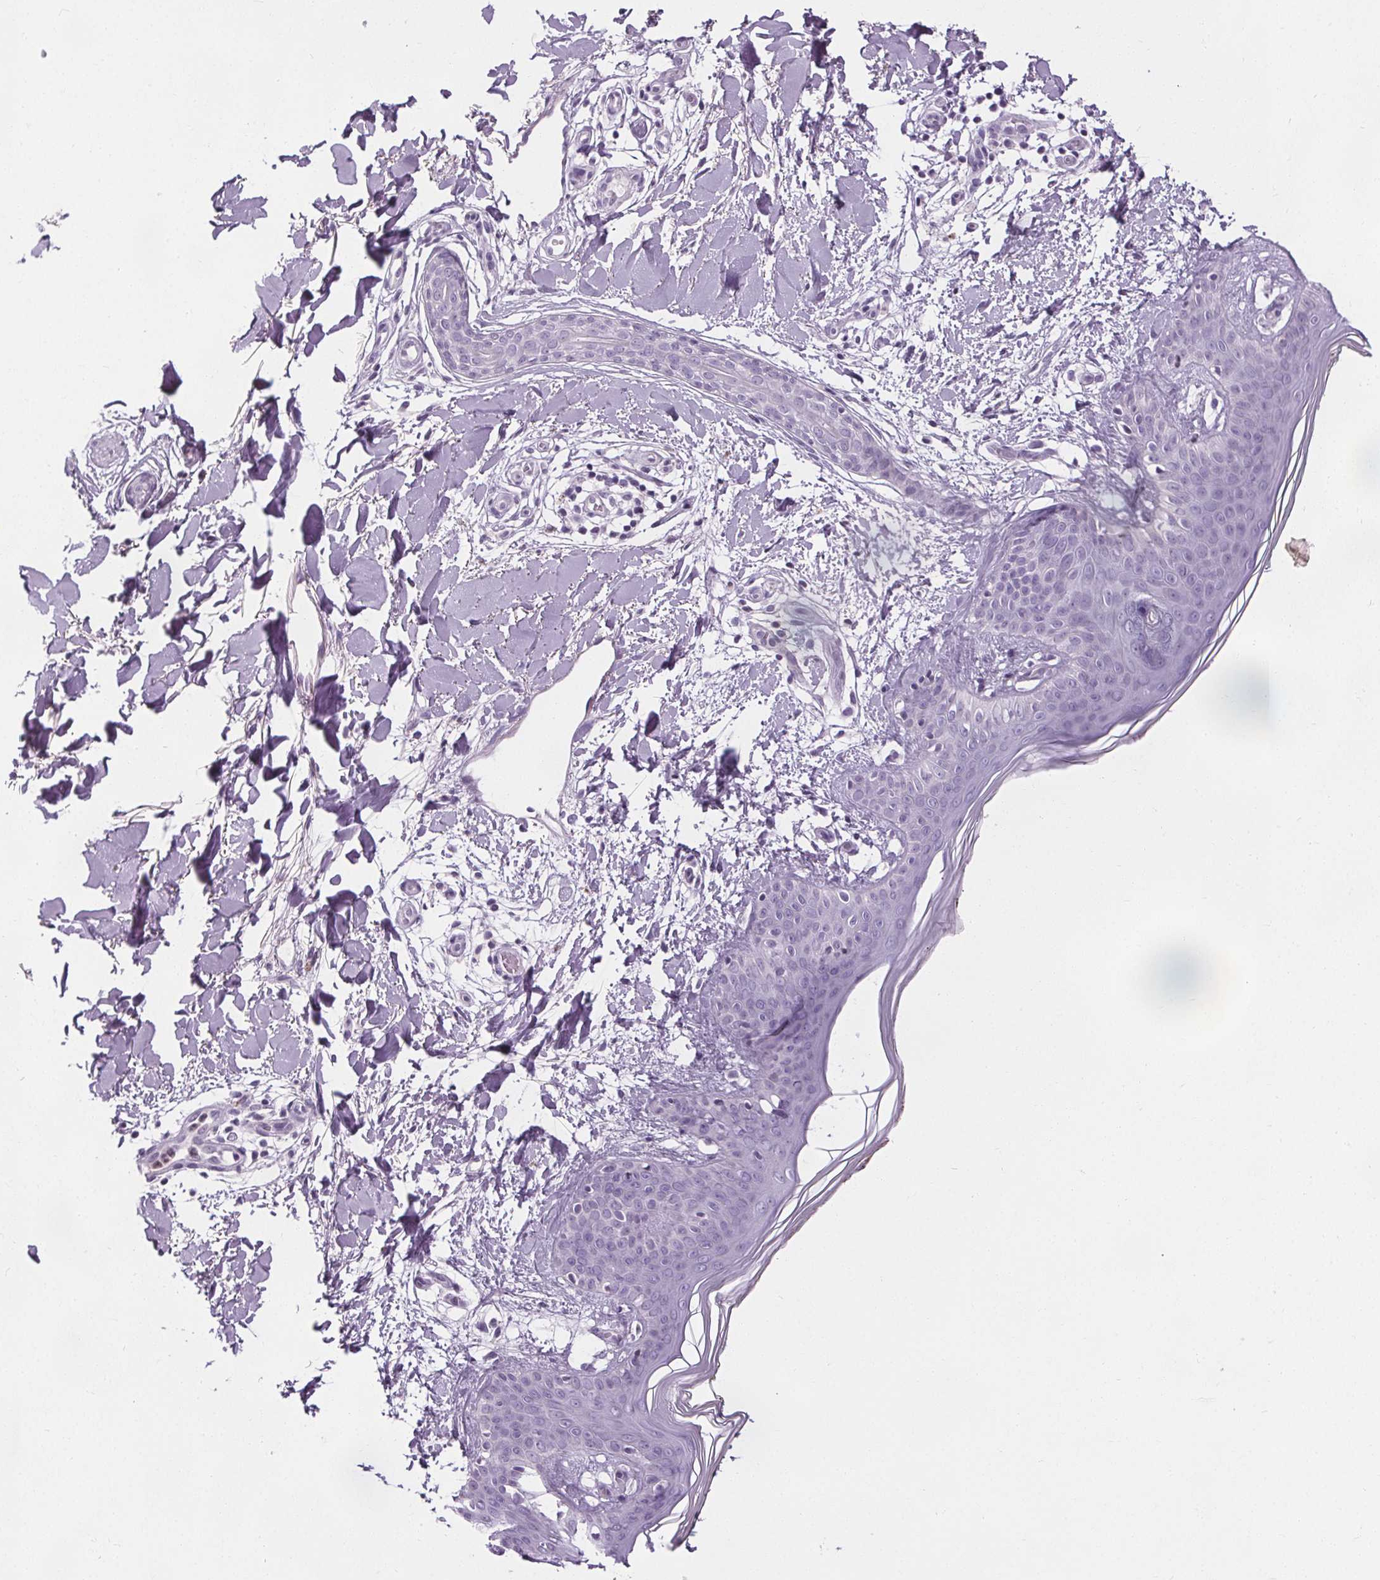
{"staining": {"intensity": "negative", "quantity": "none", "location": "none"}, "tissue": "skin", "cell_type": "Fibroblasts", "image_type": "normal", "snomed": [{"axis": "morphology", "description": "Normal tissue, NOS"}, {"axis": "topography", "description": "Skin"}], "caption": "Photomicrograph shows no protein expression in fibroblasts of normal skin.", "gene": "TMEM240", "patient": {"sex": "female", "age": 34}}